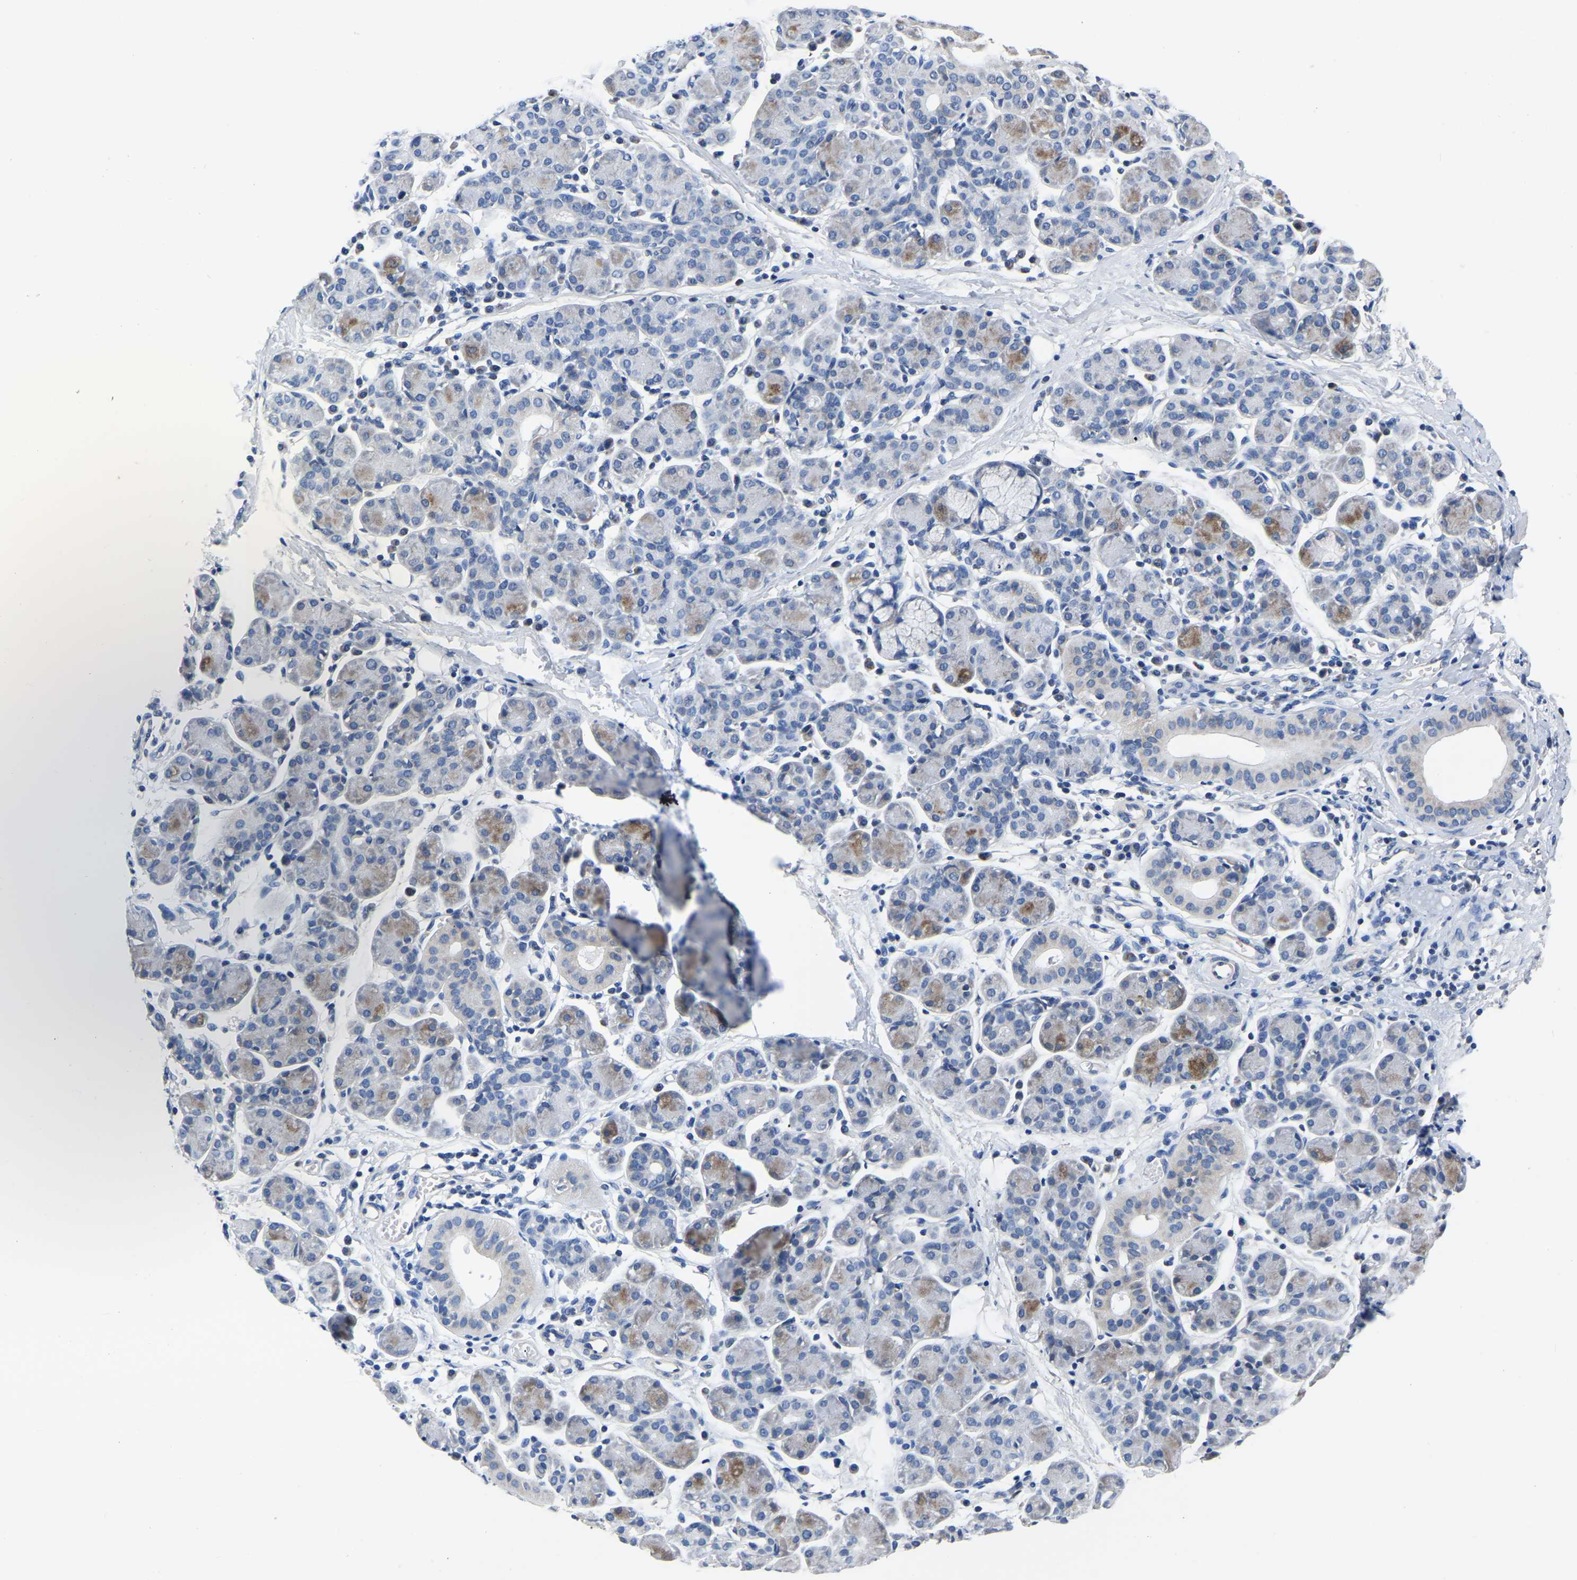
{"staining": {"intensity": "moderate", "quantity": "<25%", "location": "cytoplasmic/membranous"}, "tissue": "salivary gland", "cell_type": "Glandular cells", "image_type": "normal", "snomed": [{"axis": "morphology", "description": "Normal tissue, NOS"}, {"axis": "morphology", "description": "Inflammation, NOS"}, {"axis": "topography", "description": "Lymph node"}, {"axis": "topography", "description": "Salivary gland"}], "caption": "This micrograph displays immunohistochemistry (IHC) staining of normal human salivary gland, with low moderate cytoplasmic/membranous staining in about <25% of glandular cells.", "gene": "FGD5", "patient": {"sex": "male", "age": 3}}